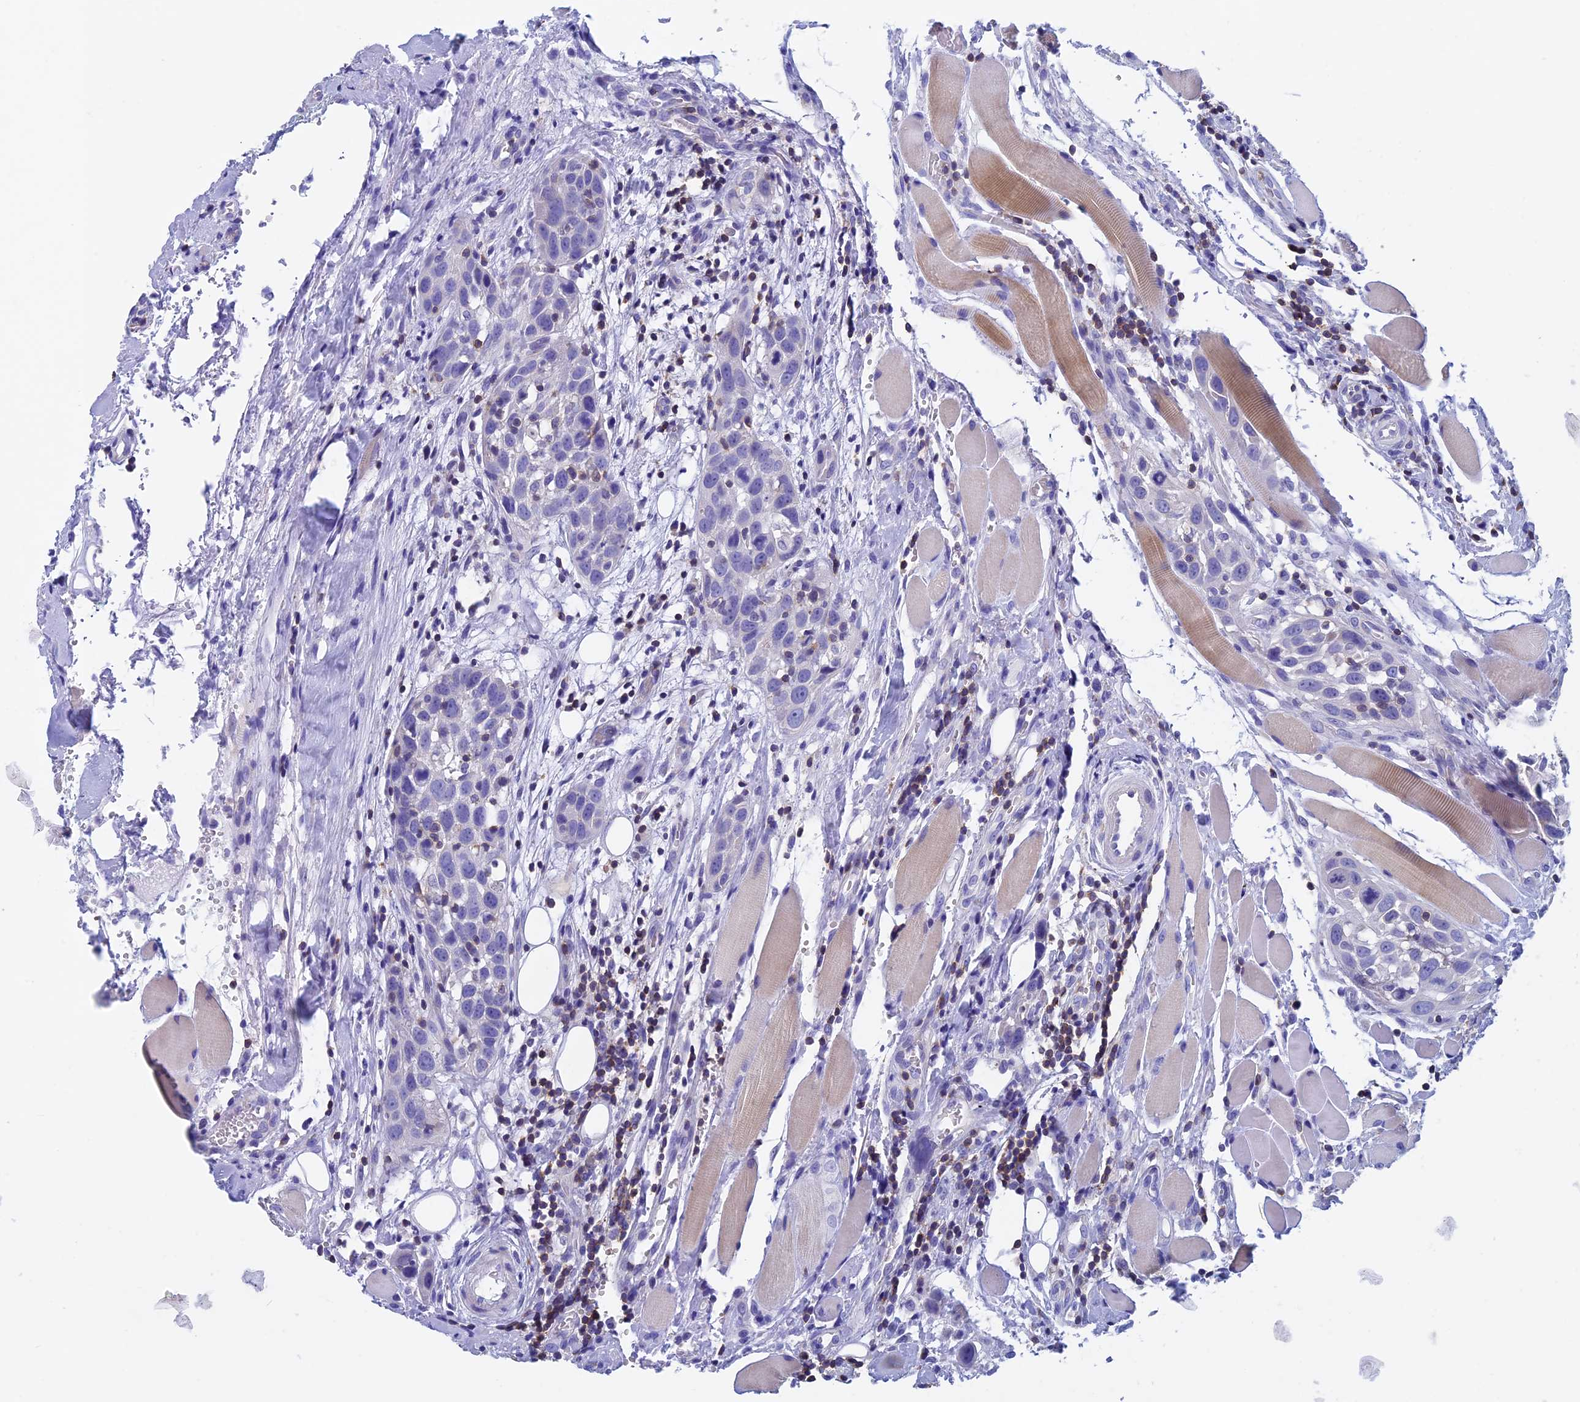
{"staining": {"intensity": "negative", "quantity": "none", "location": "none"}, "tissue": "head and neck cancer", "cell_type": "Tumor cells", "image_type": "cancer", "snomed": [{"axis": "morphology", "description": "Squamous cell carcinoma, NOS"}, {"axis": "topography", "description": "Oral tissue"}, {"axis": "topography", "description": "Head-Neck"}], "caption": "Immunohistochemistry (IHC) of head and neck squamous cell carcinoma displays no staining in tumor cells.", "gene": "SEPTIN1", "patient": {"sex": "female", "age": 50}}